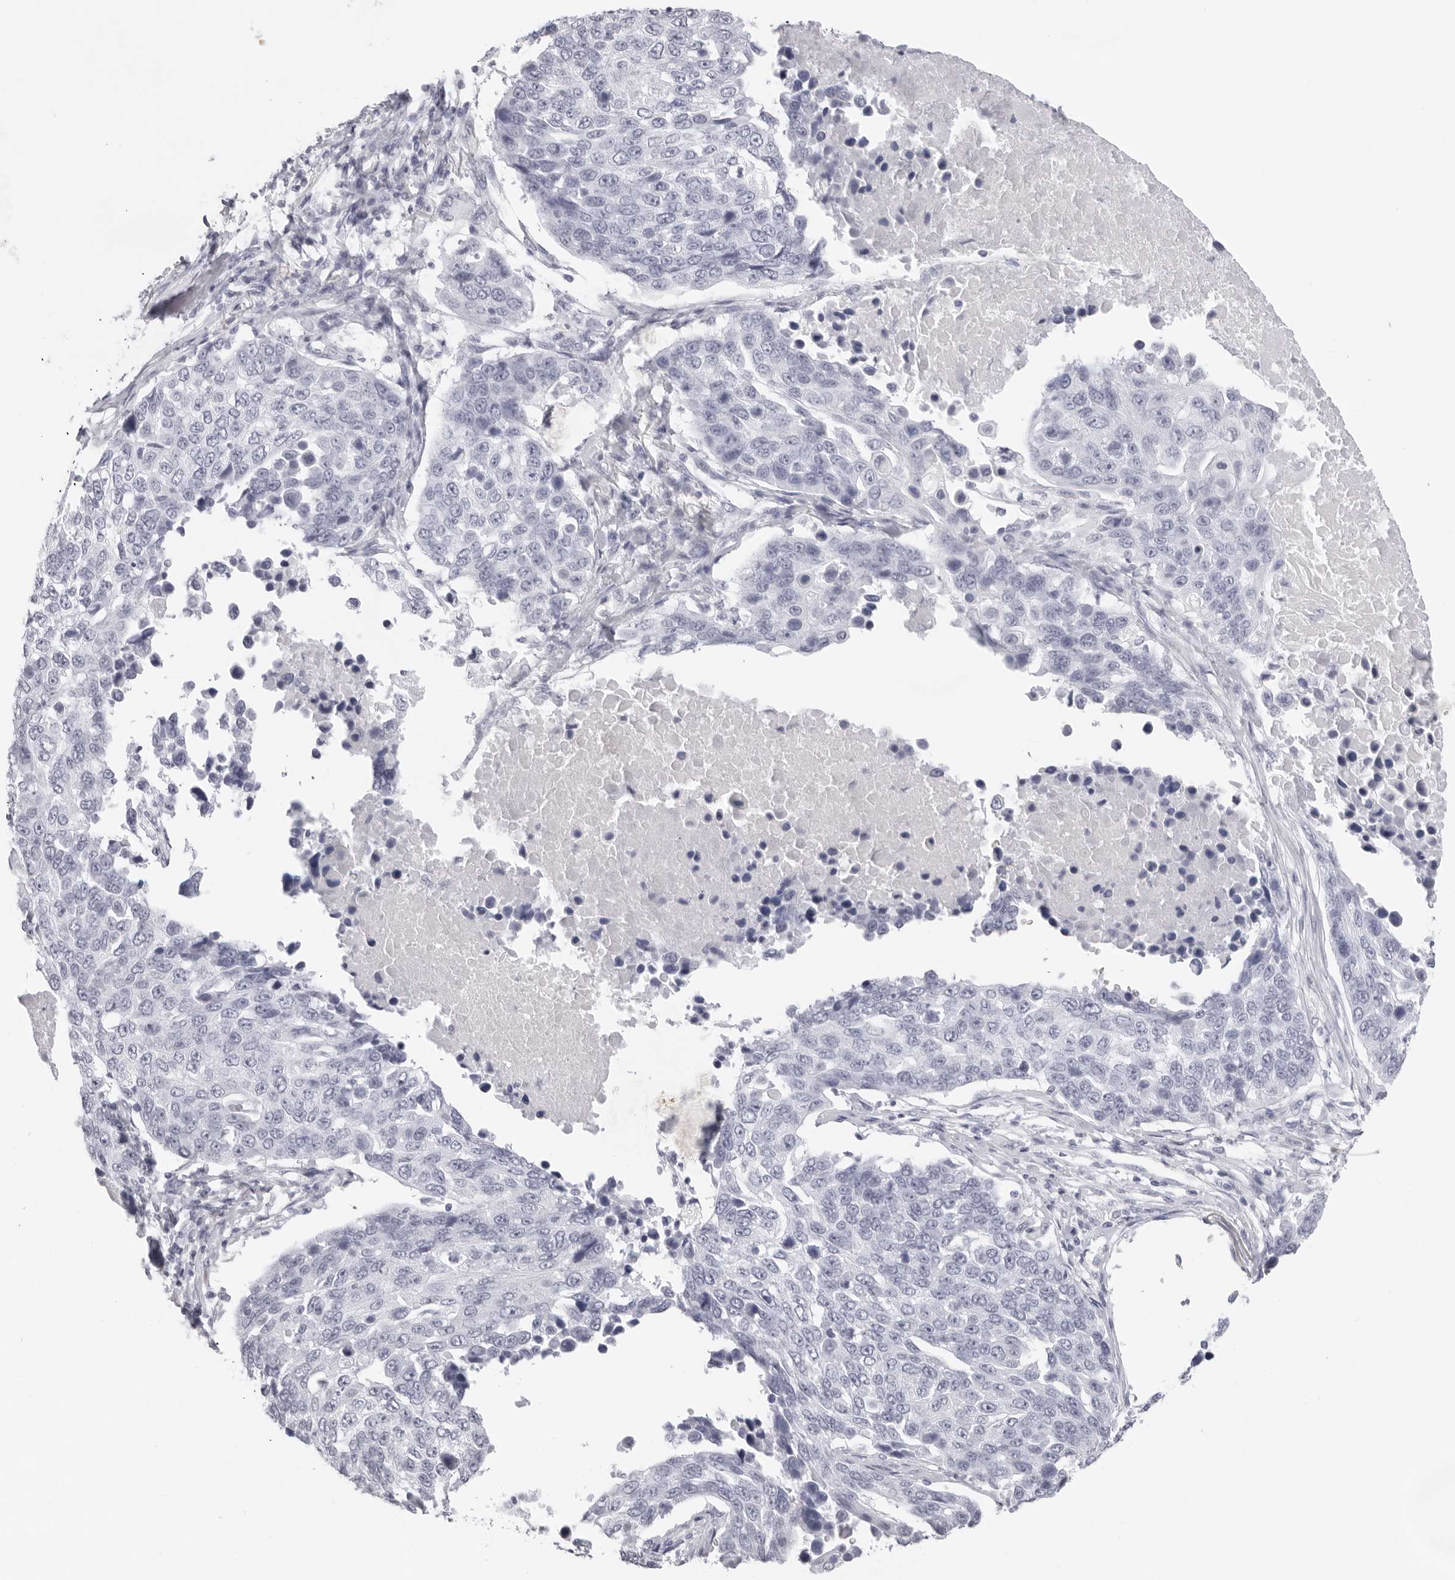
{"staining": {"intensity": "negative", "quantity": "none", "location": "none"}, "tissue": "lung cancer", "cell_type": "Tumor cells", "image_type": "cancer", "snomed": [{"axis": "morphology", "description": "Squamous cell carcinoma, NOS"}, {"axis": "topography", "description": "Lung"}], "caption": "A histopathology image of human lung cancer is negative for staining in tumor cells.", "gene": "CST5", "patient": {"sex": "male", "age": 66}}